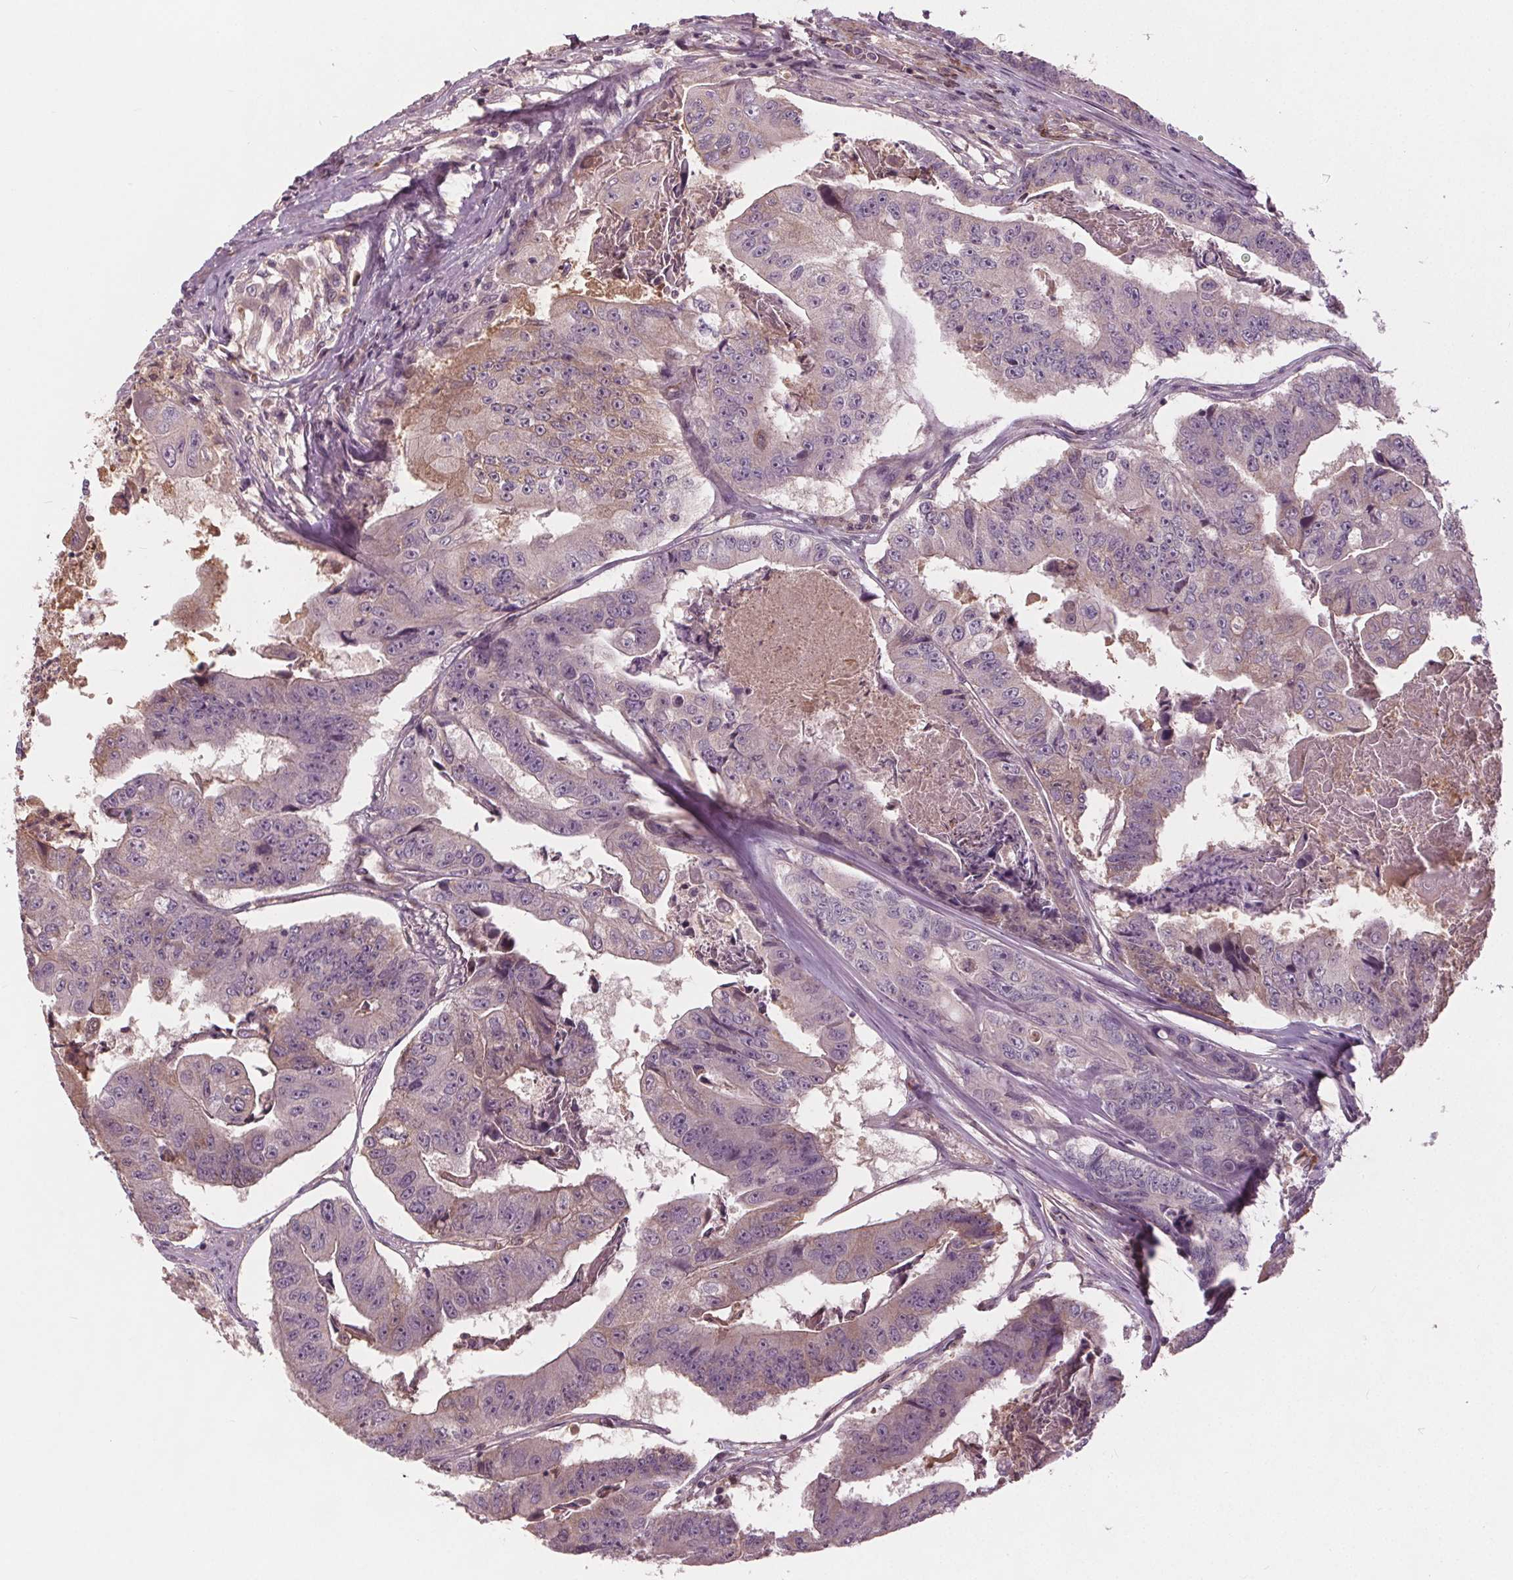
{"staining": {"intensity": "negative", "quantity": "none", "location": "none"}, "tissue": "colorectal cancer", "cell_type": "Tumor cells", "image_type": "cancer", "snomed": [{"axis": "morphology", "description": "Adenocarcinoma, NOS"}, {"axis": "topography", "description": "Colon"}], "caption": "Human colorectal cancer (adenocarcinoma) stained for a protein using immunohistochemistry (IHC) displays no staining in tumor cells.", "gene": "PDGFD", "patient": {"sex": "female", "age": 67}}